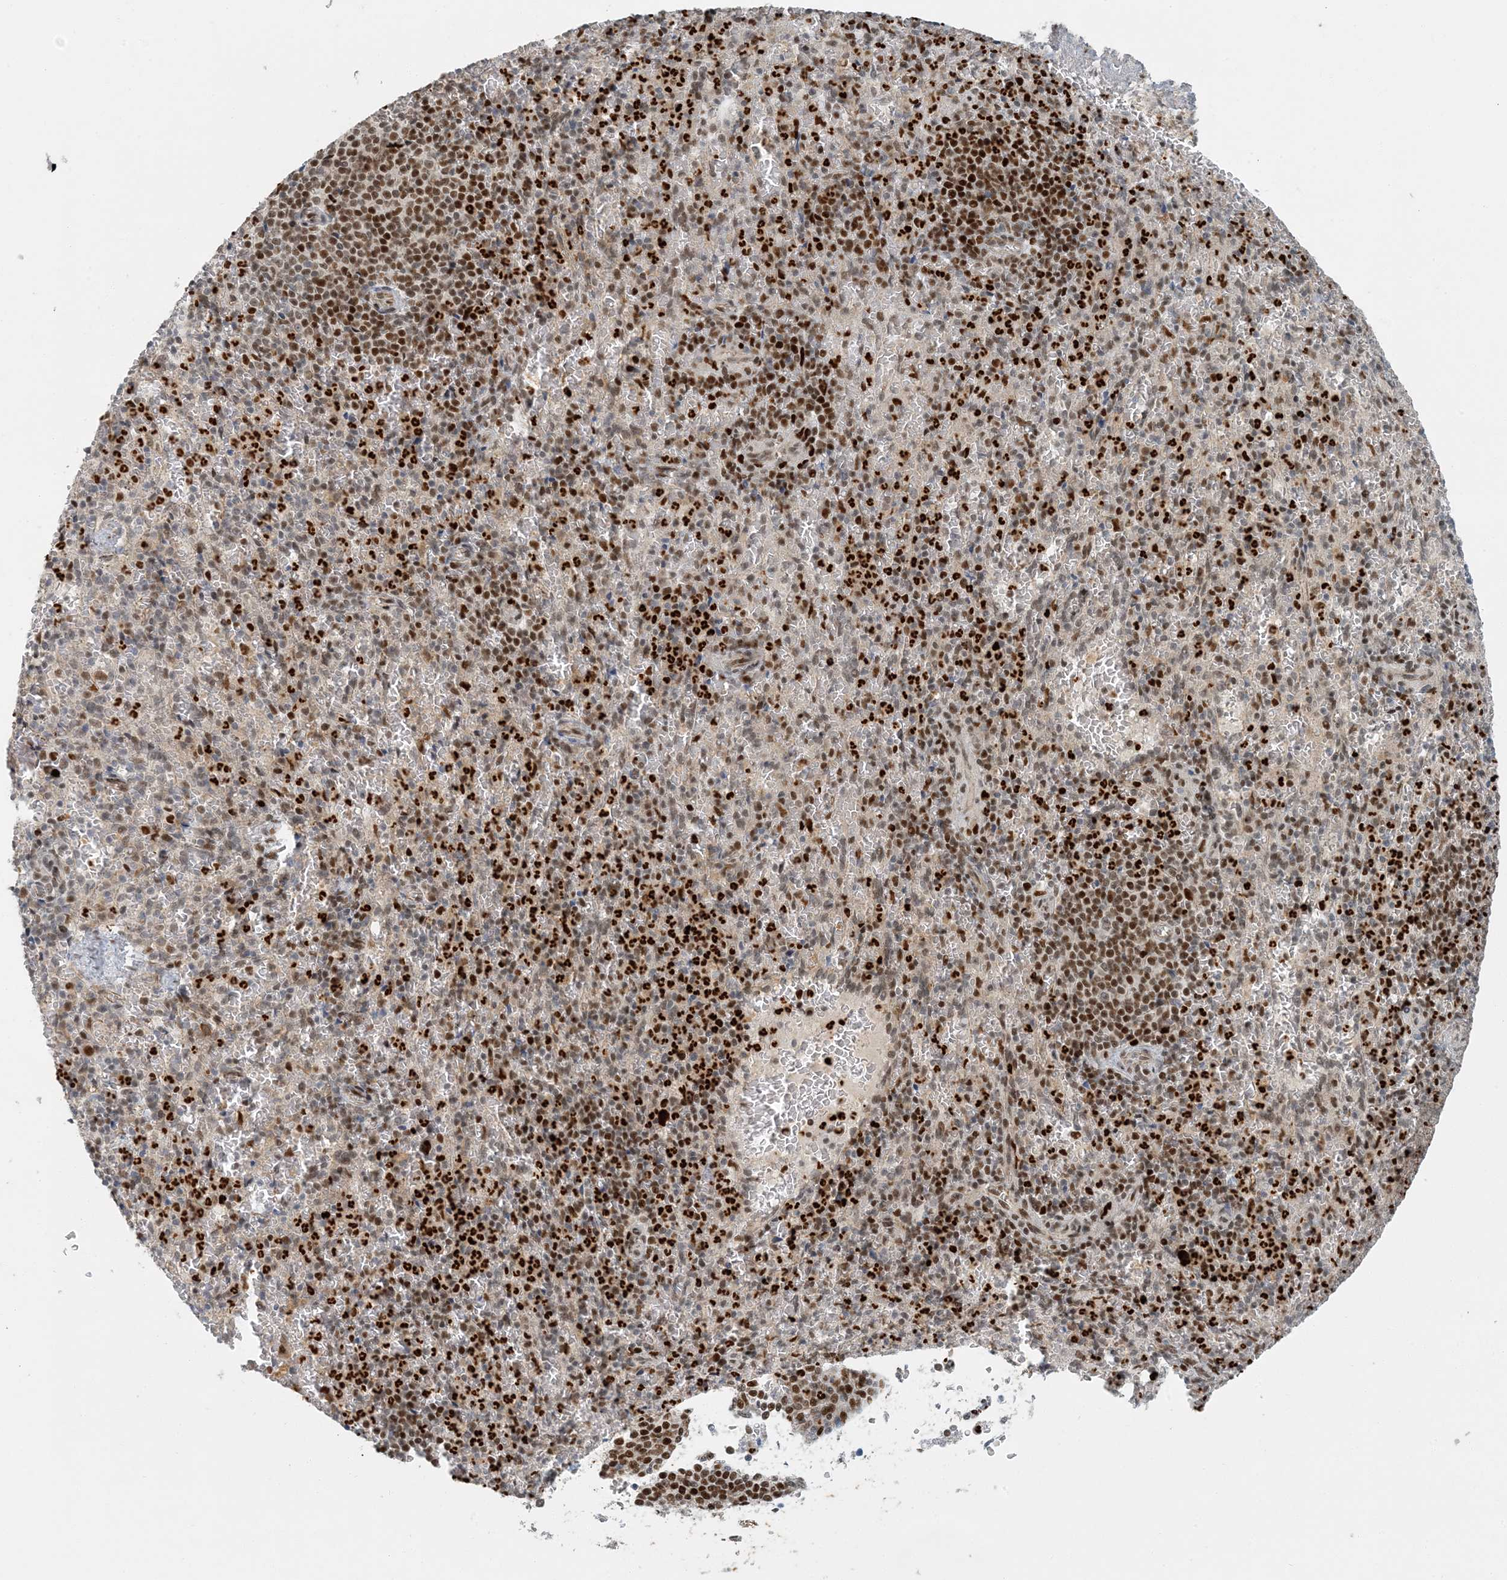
{"staining": {"intensity": "moderate", "quantity": "<25%", "location": "nuclear"}, "tissue": "spleen", "cell_type": "Cells in red pulp", "image_type": "normal", "snomed": [{"axis": "morphology", "description": "Normal tissue, NOS"}, {"axis": "topography", "description": "Spleen"}], "caption": "Immunohistochemical staining of unremarkable human spleen displays low levels of moderate nuclear staining in about <25% of cells in red pulp.", "gene": "AK9", "patient": {"sex": "female", "age": 74}}